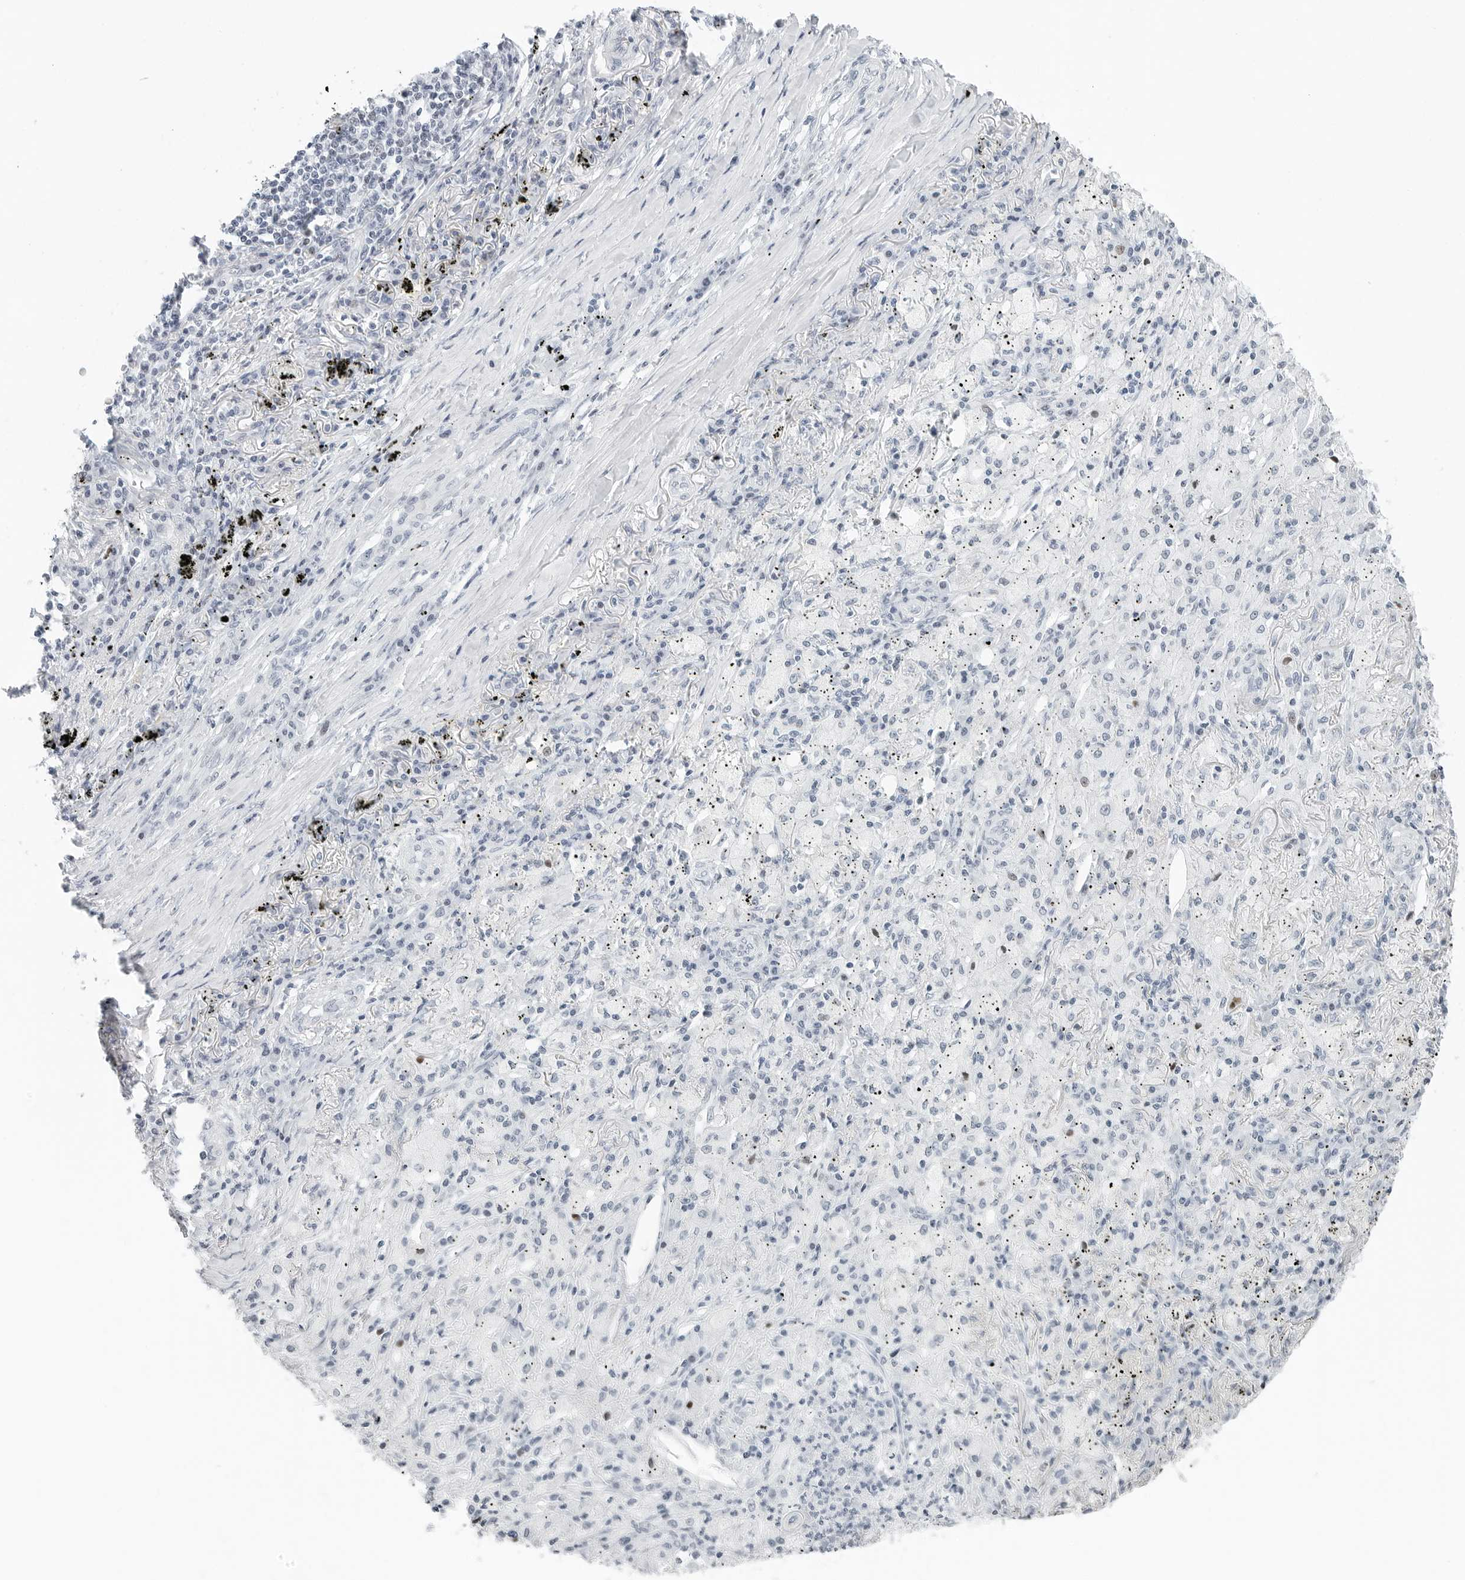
{"staining": {"intensity": "negative", "quantity": "none", "location": "none"}, "tissue": "lung cancer", "cell_type": "Tumor cells", "image_type": "cancer", "snomed": [{"axis": "morphology", "description": "Squamous cell carcinoma, NOS"}, {"axis": "topography", "description": "Lung"}], "caption": "Immunohistochemistry (IHC) of human lung cancer (squamous cell carcinoma) reveals no positivity in tumor cells.", "gene": "NTMT2", "patient": {"sex": "female", "age": 63}}